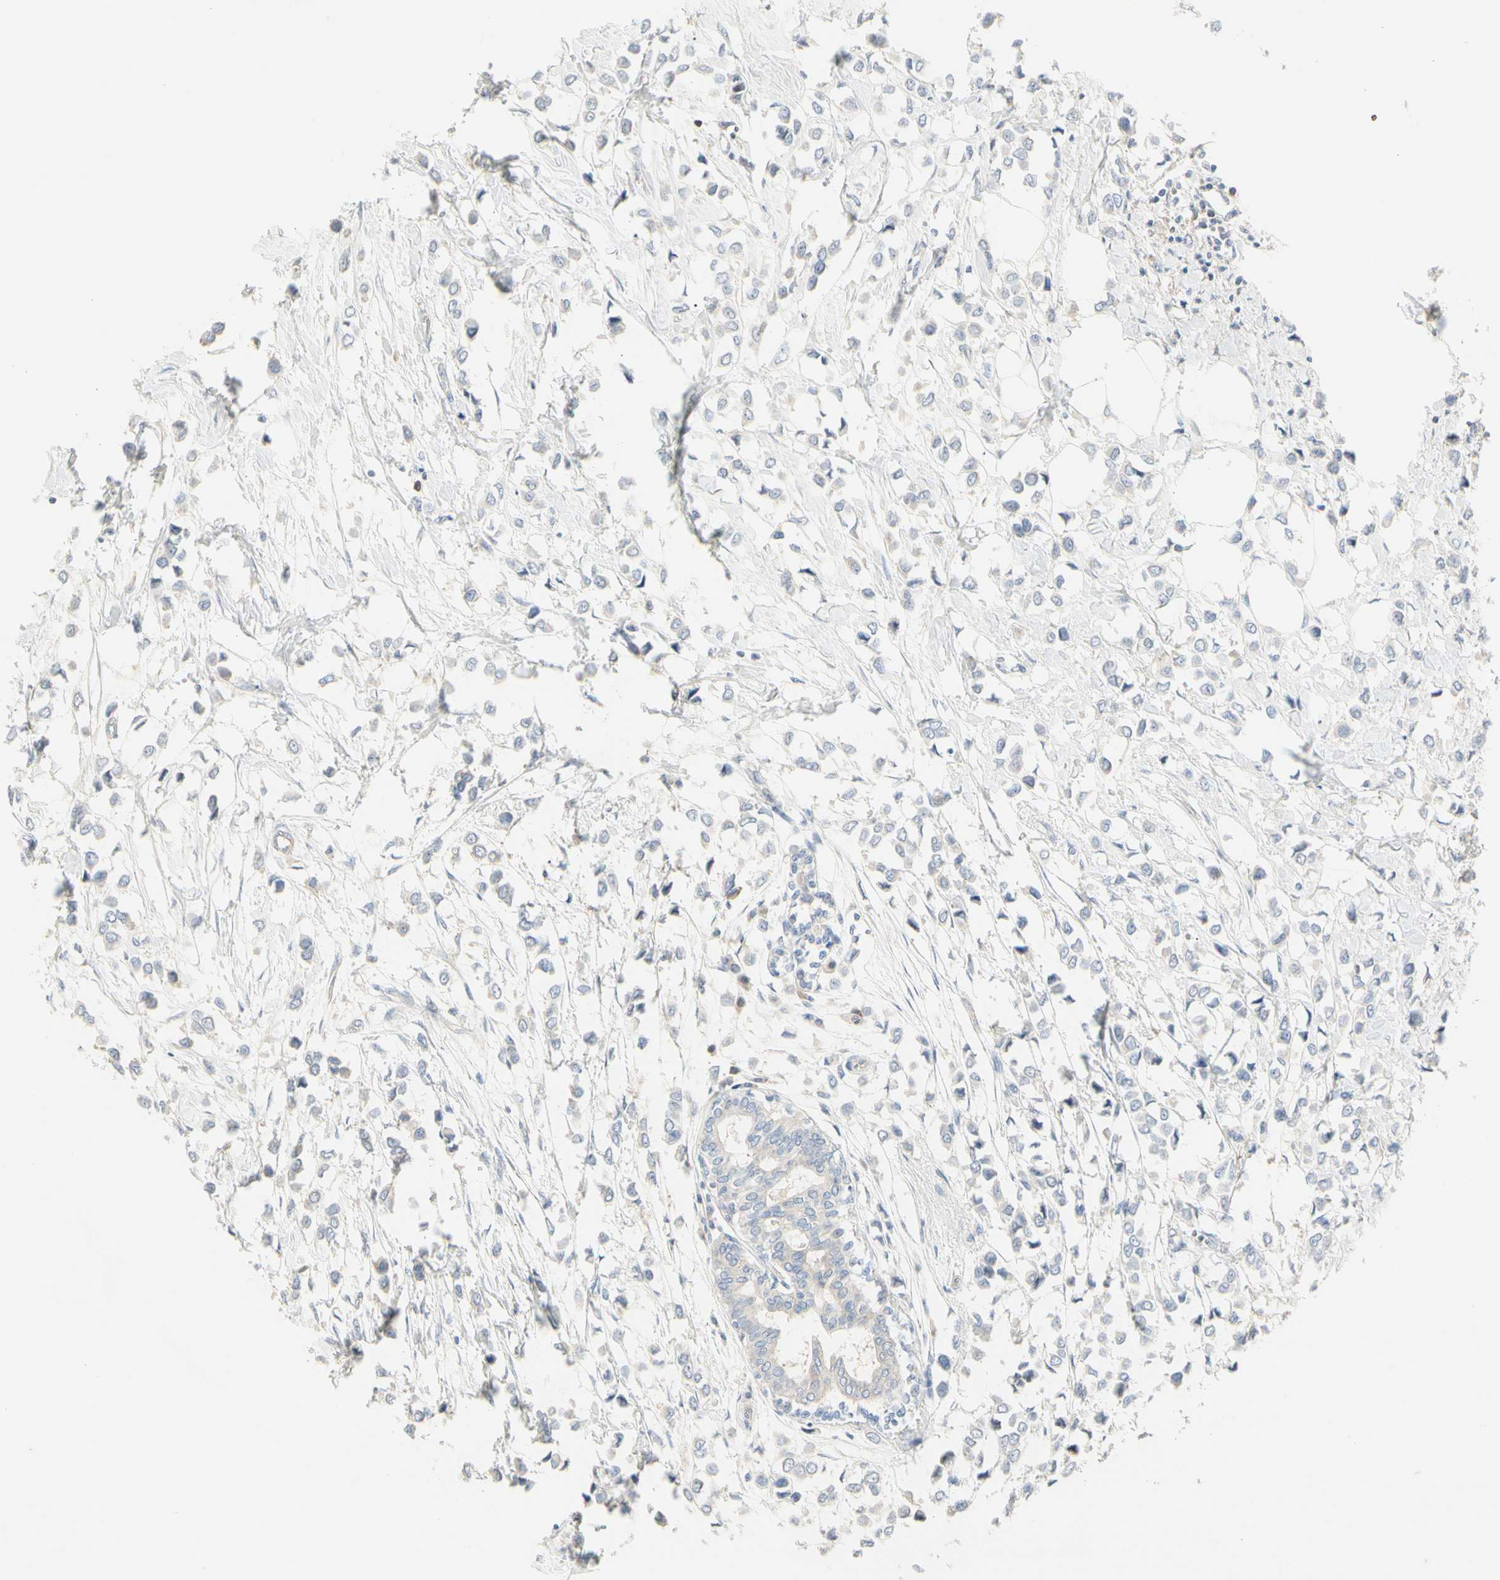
{"staining": {"intensity": "negative", "quantity": "none", "location": "none"}, "tissue": "breast cancer", "cell_type": "Tumor cells", "image_type": "cancer", "snomed": [{"axis": "morphology", "description": "Lobular carcinoma"}, {"axis": "topography", "description": "Breast"}], "caption": "The immunohistochemistry image has no significant staining in tumor cells of lobular carcinoma (breast) tissue.", "gene": "NFKB2", "patient": {"sex": "female", "age": 51}}